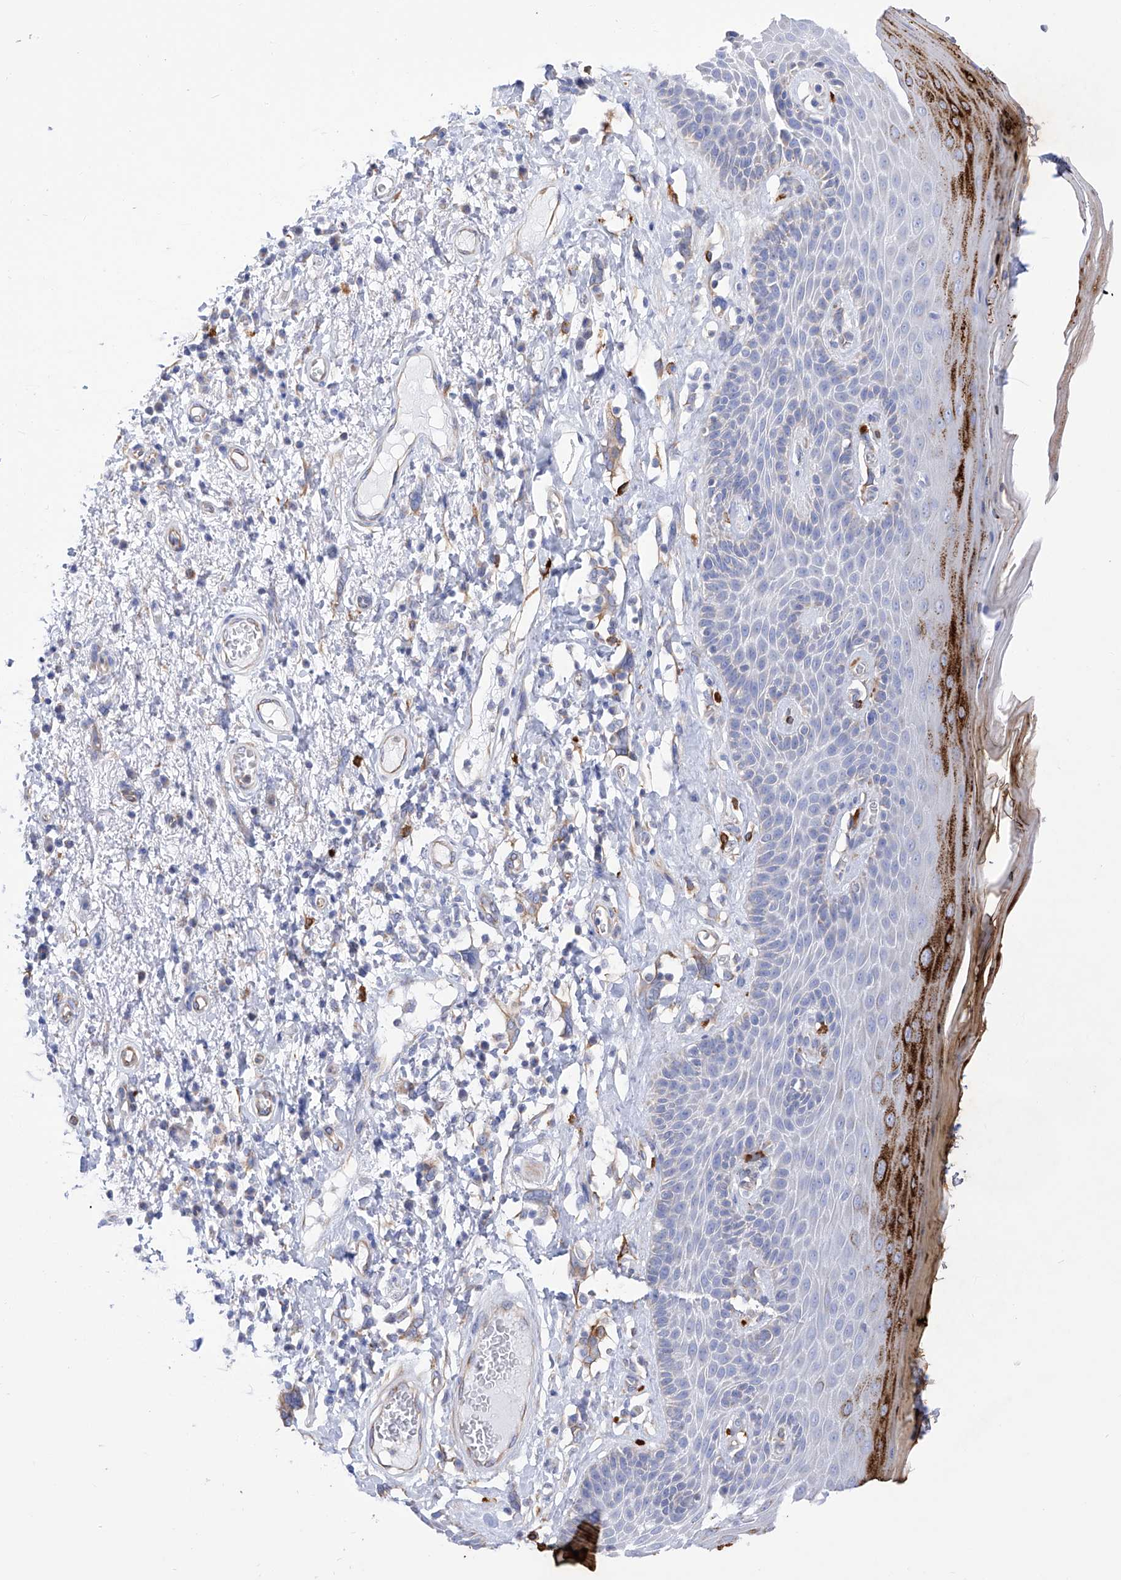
{"staining": {"intensity": "strong", "quantity": "25%-75%", "location": "cytoplasmic/membranous"}, "tissue": "skin", "cell_type": "Epidermal cells", "image_type": "normal", "snomed": [{"axis": "morphology", "description": "Normal tissue, NOS"}, {"axis": "topography", "description": "Anal"}], "caption": "A high amount of strong cytoplasmic/membranous expression is appreciated in about 25%-75% of epidermal cells in unremarkable skin.", "gene": "FLG", "patient": {"sex": "male", "age": 69}}